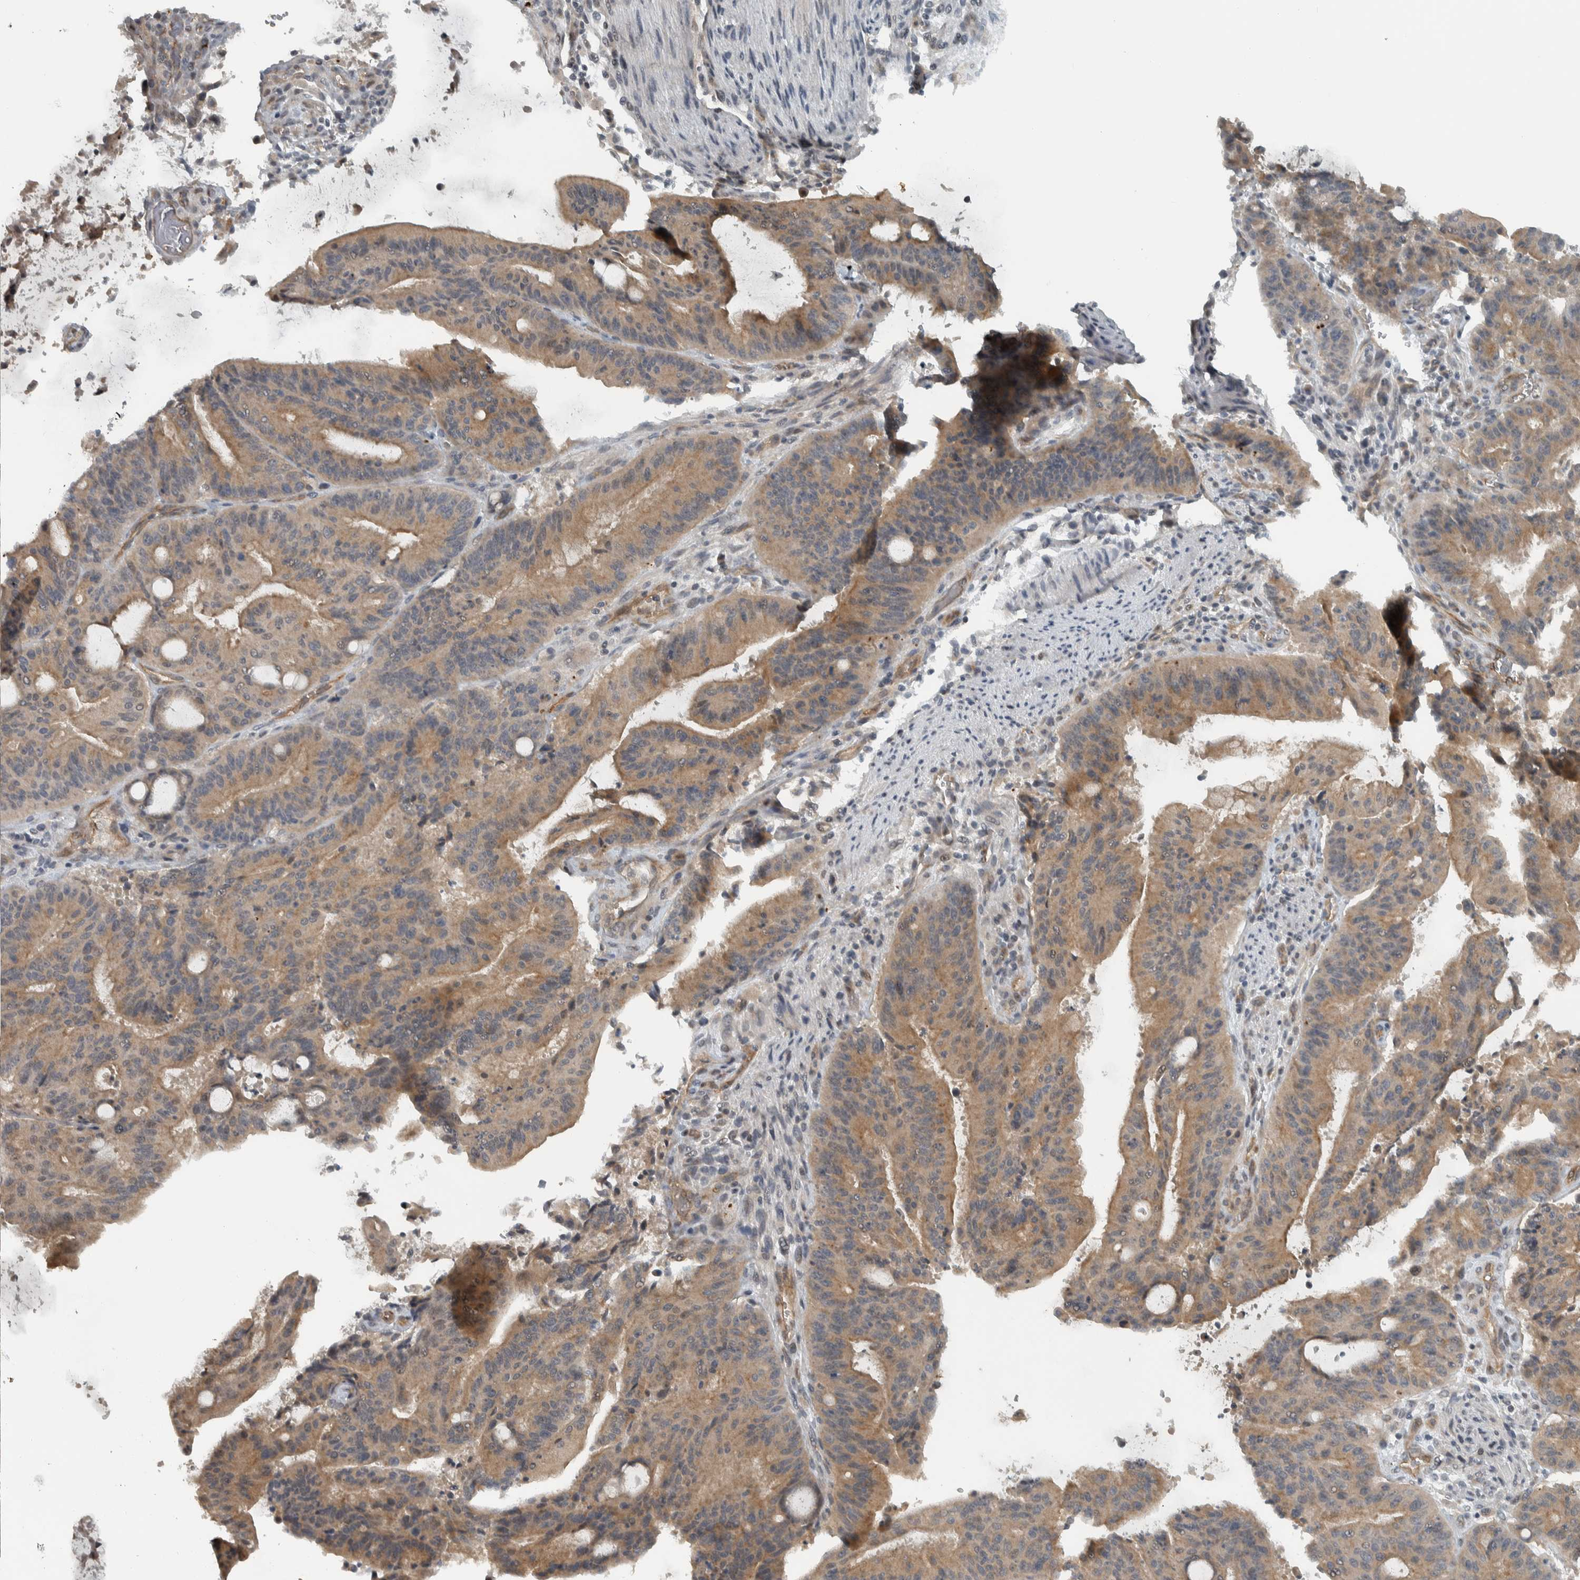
{"staining": {"intensity": "moderate", "quantity": ">75%", "location": "cytoplasmic/membranous"}, "tissue": "liver cancer", "cell_type": "Tumor cells", "image_type": "cancer", "snomed": [{"axis": "morphology", "description": "Normal tissue, NOS"}, {"axis": "morphology", "description": "Cholangiocarcinoma"}, {"axis": "topography", "description": "Liver"}, {"axis": "topography", "description": "Peripheral nerve tissue"}], "caption": "Protein staining by IHC displays moderate cytoplasmic/membranous positivity in approximately >75% of tumor cells in liver cancer (cholangiocarcinoma). Ihc stains the protein in brown and the nuclei are stained blue.", "gene": "NAPG", "patient": {"sex": "female", "age": 73}}